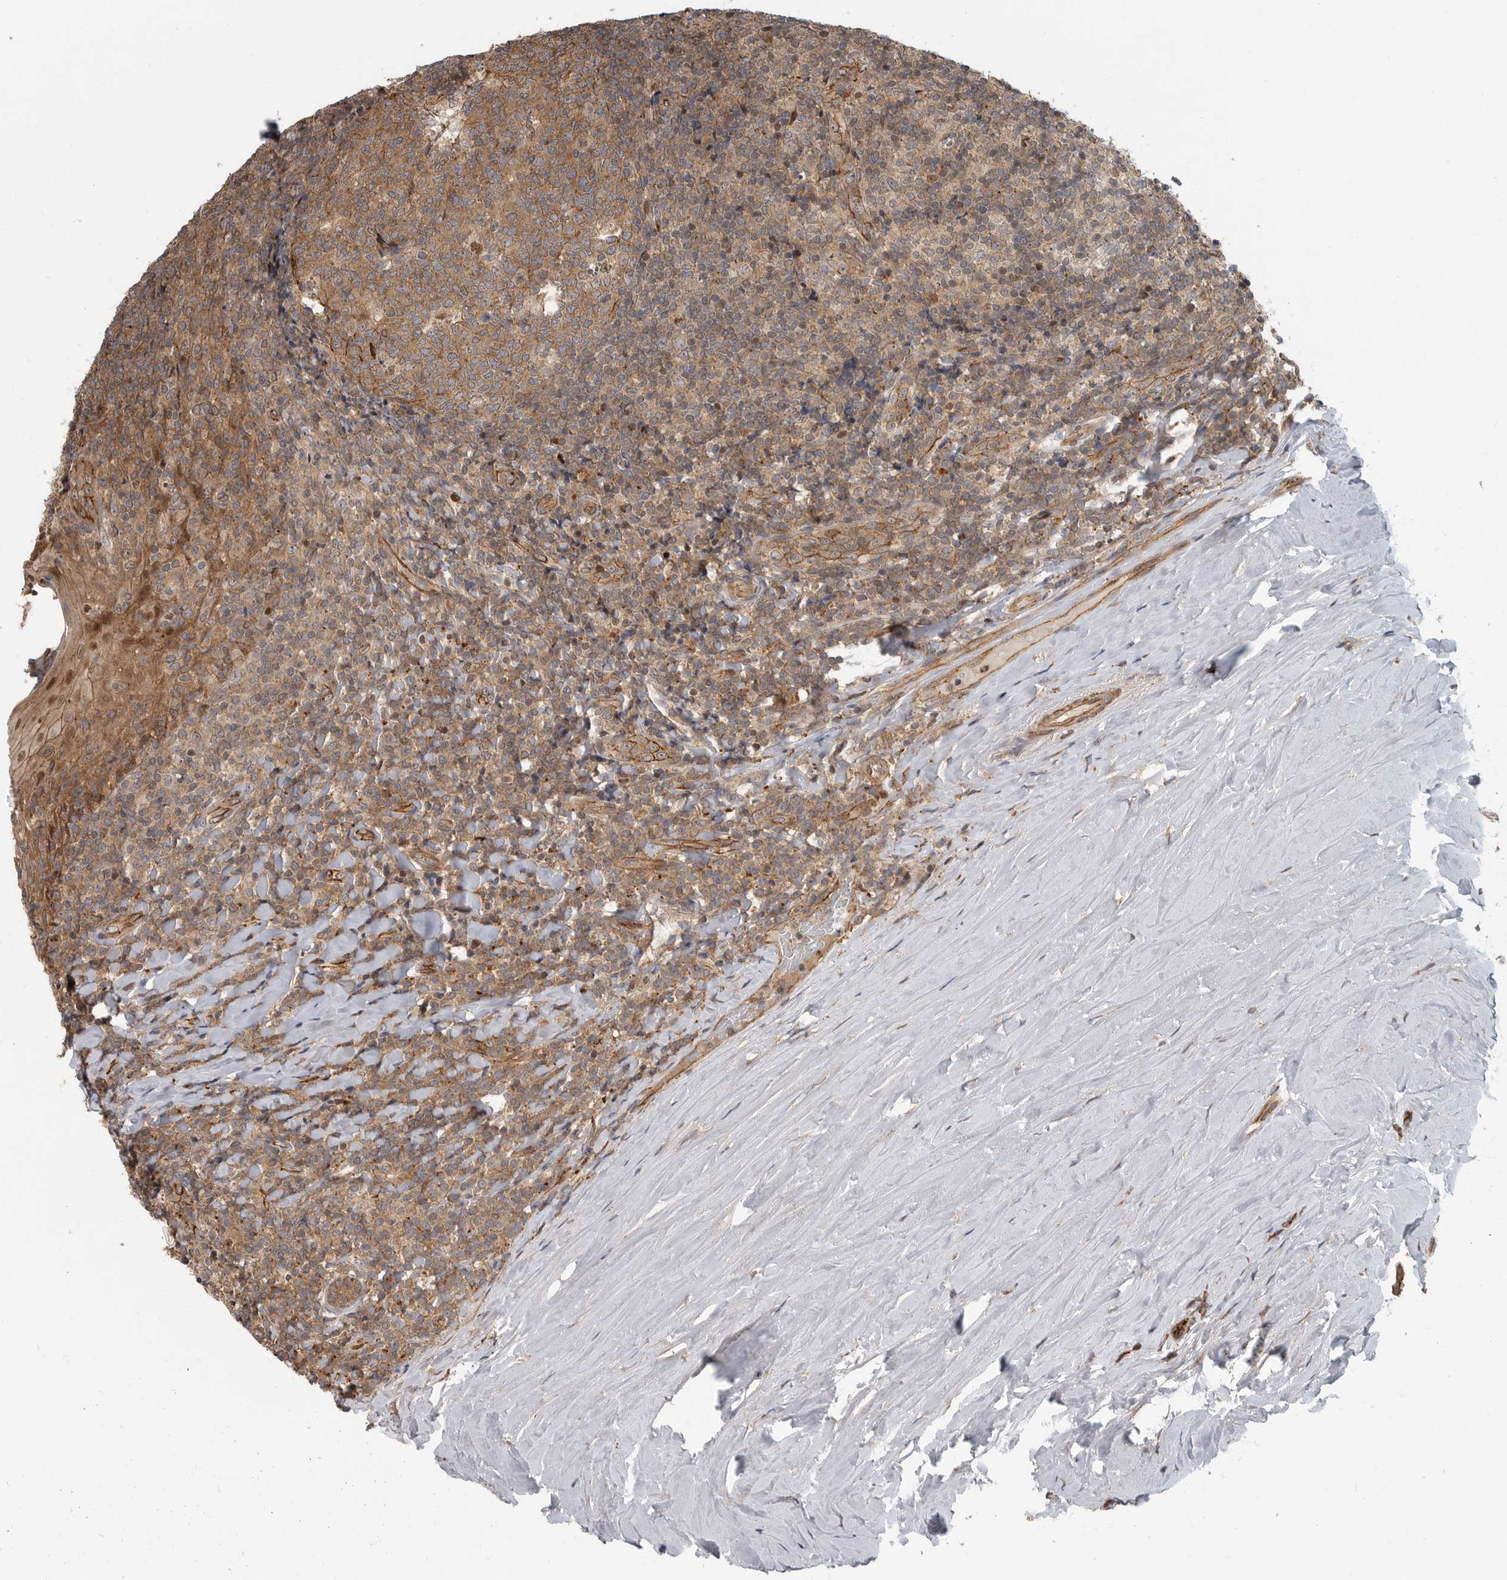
{"staining": {"intensity": "moderate", "quantity": ">75%", "location": "cytoplasmic/membranous"}, "tissue": "tonsil", "cell_type": "Germinal center cells", "image_type": "normal", "snomed": [{"axis": "morphology", "description": "Normal tissue, NOS"}, {"axis": "topography", "description": "Tonsil"}], "caption": "IHC of unremarkable tonsil demonstrates medium levels of moderate cytoplasmic/membranous staining in approximately >75% of germinal center cells.", "gene": "STRAP", "patient": {"sex": "male", "age": 37}}